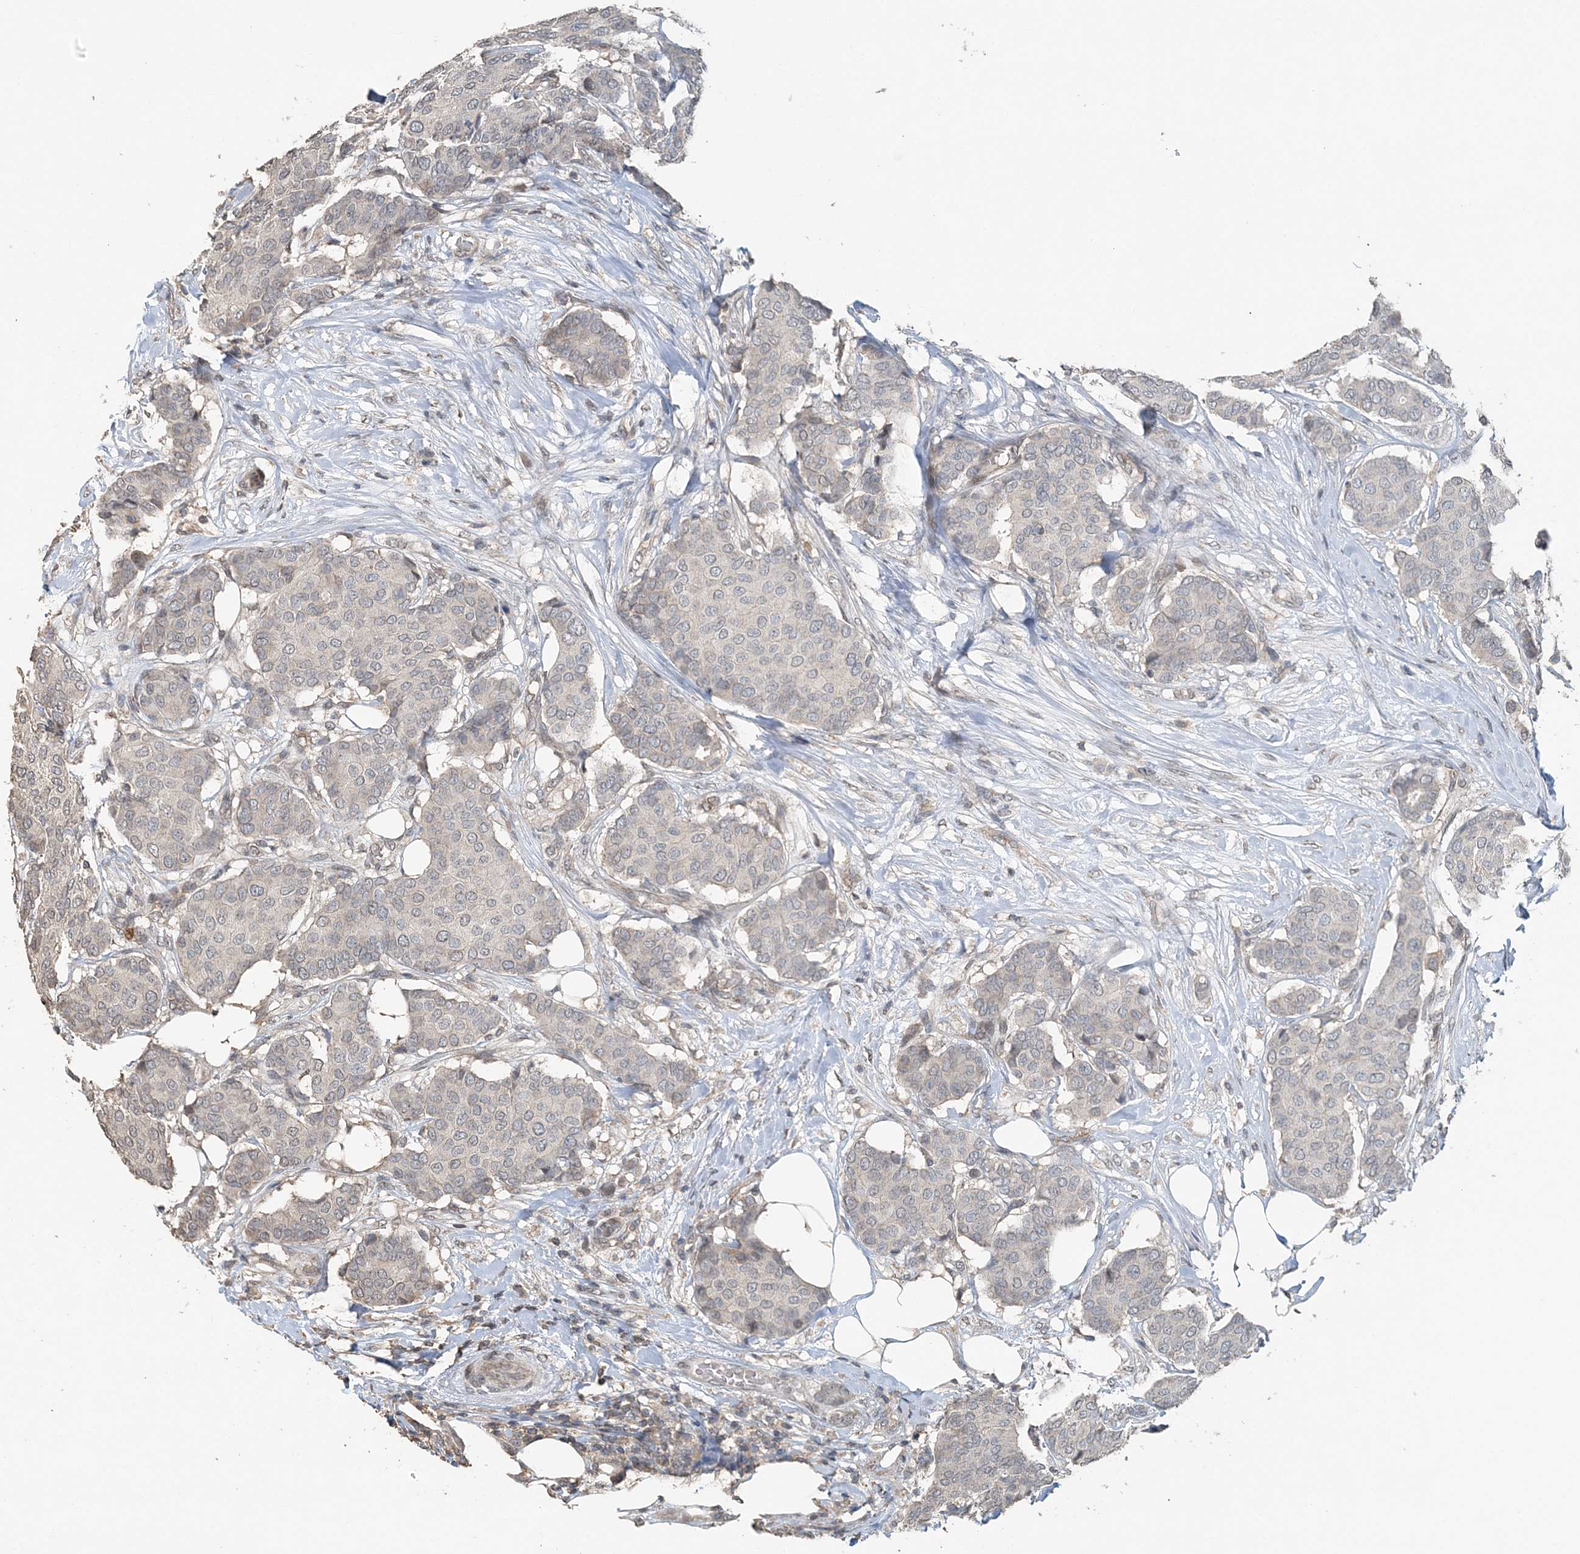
{"staining": {"intensity": "negative", "quantity": "none", "location": "none"}, "tissue": "breast cancer", "cell_type": "Tumor cells", "image_type": "cancer", "snomed": [{"axis": "morphology", "description": "Duct carcinoma"}, {"axis": "topography", "description": "Breast"}], "caption": "Immunohistochemical staining of human breast invasive ductal carcinoma displays no significant positivity in tumor cells.", "gene": "FAM110A", "patient": {"sex": "female", "age": 75}}